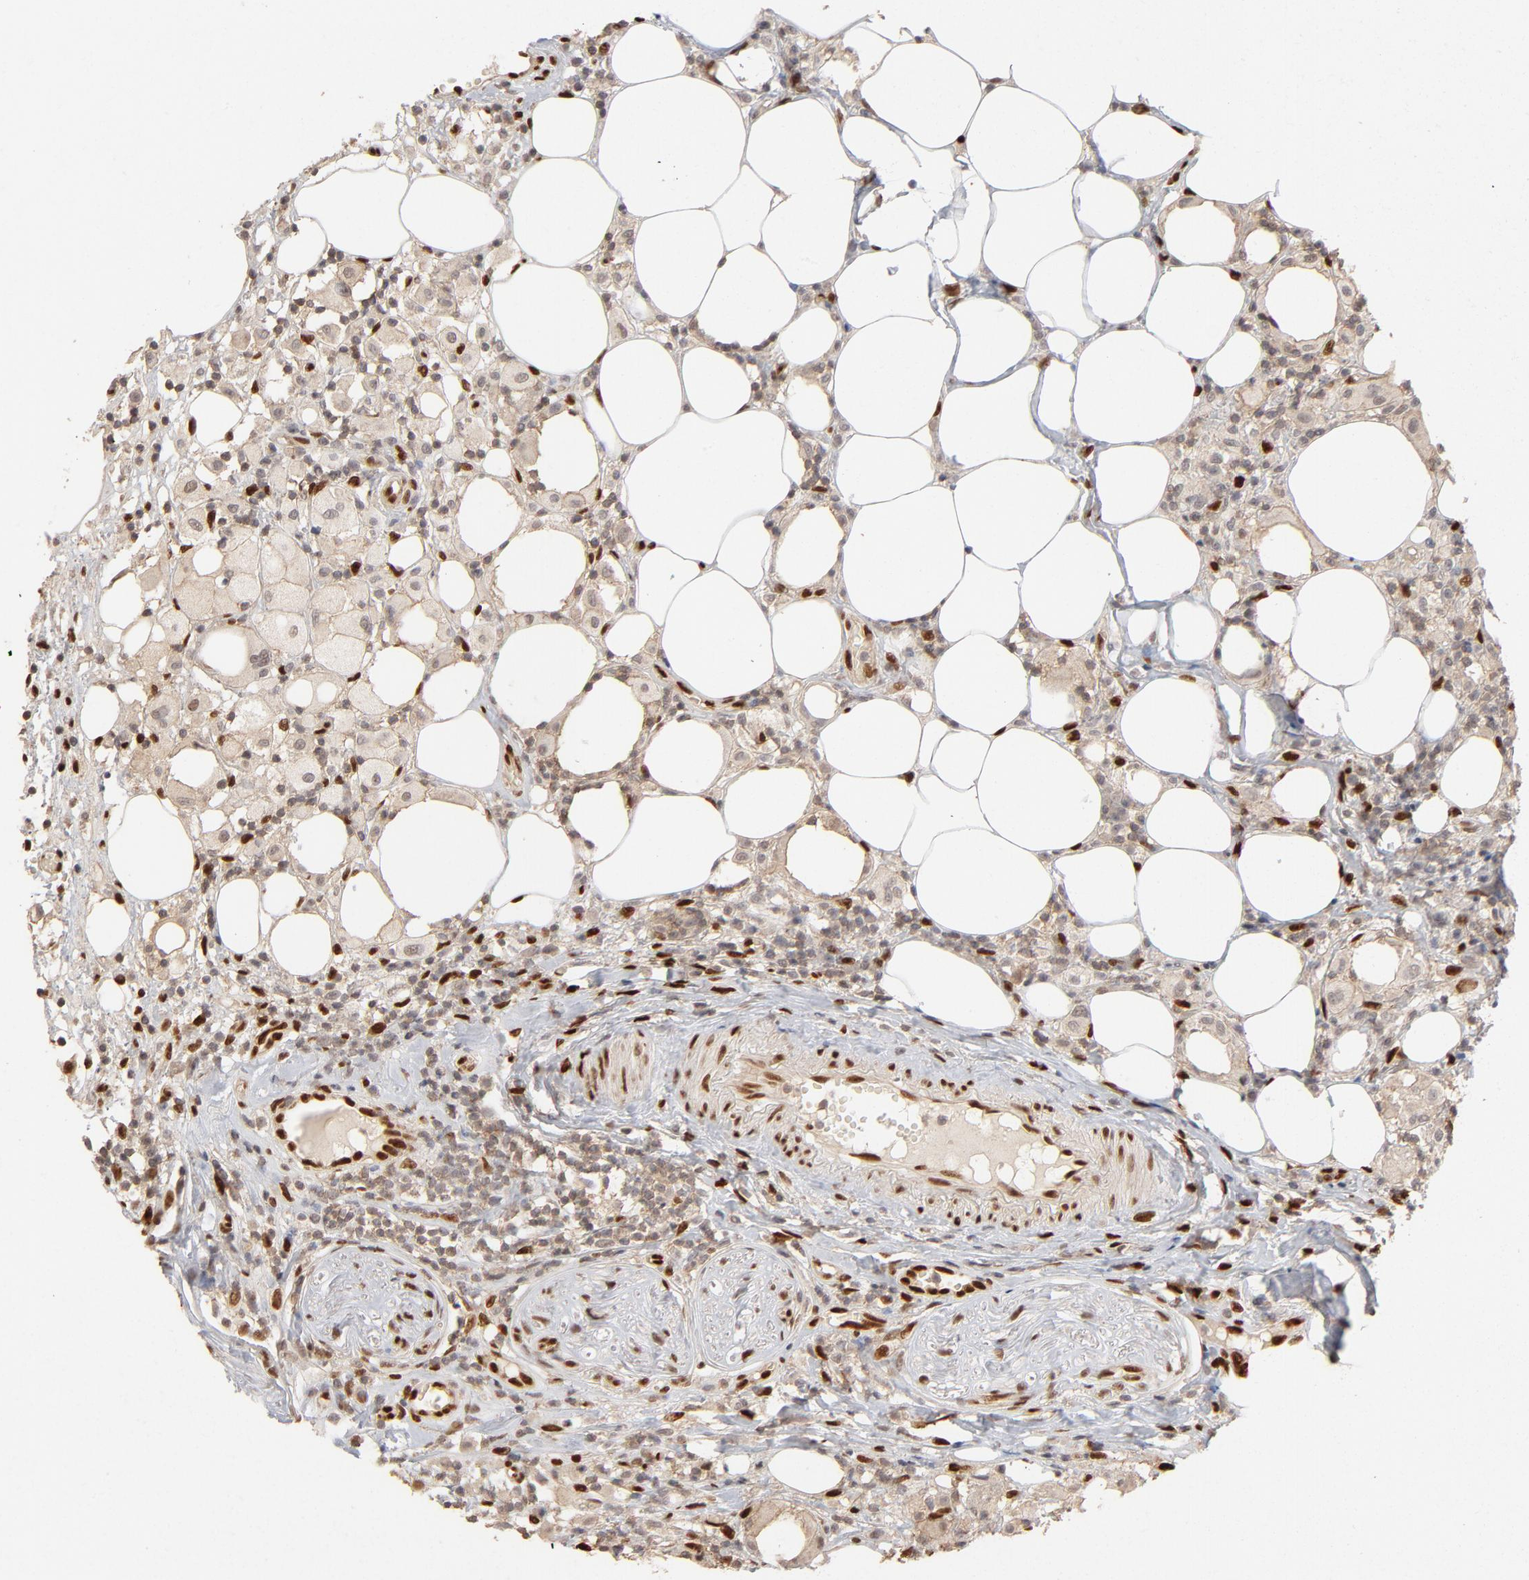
{"staining": {"intensity": "moderate", "quantity": "<25%", "location": "nuclear"}, "tissue": "thyroid cancer", "cell_type": "Tumor cells", "image_type": "cancer", "snomed": [{"axis": "morphology", "description": "Carcinoma, NOS"}, {"axis": "topography", "description": "Thyroid gland"}], "caption": "This micrograph displays immunohistochemistry (IHC) staining of human thyroid cancer (carcinoma), with low moderate nuclear positivity in approximately <25% of tumor cells.", "gene": "NFIB", "patient": {"sex": "female", "age": 77}}